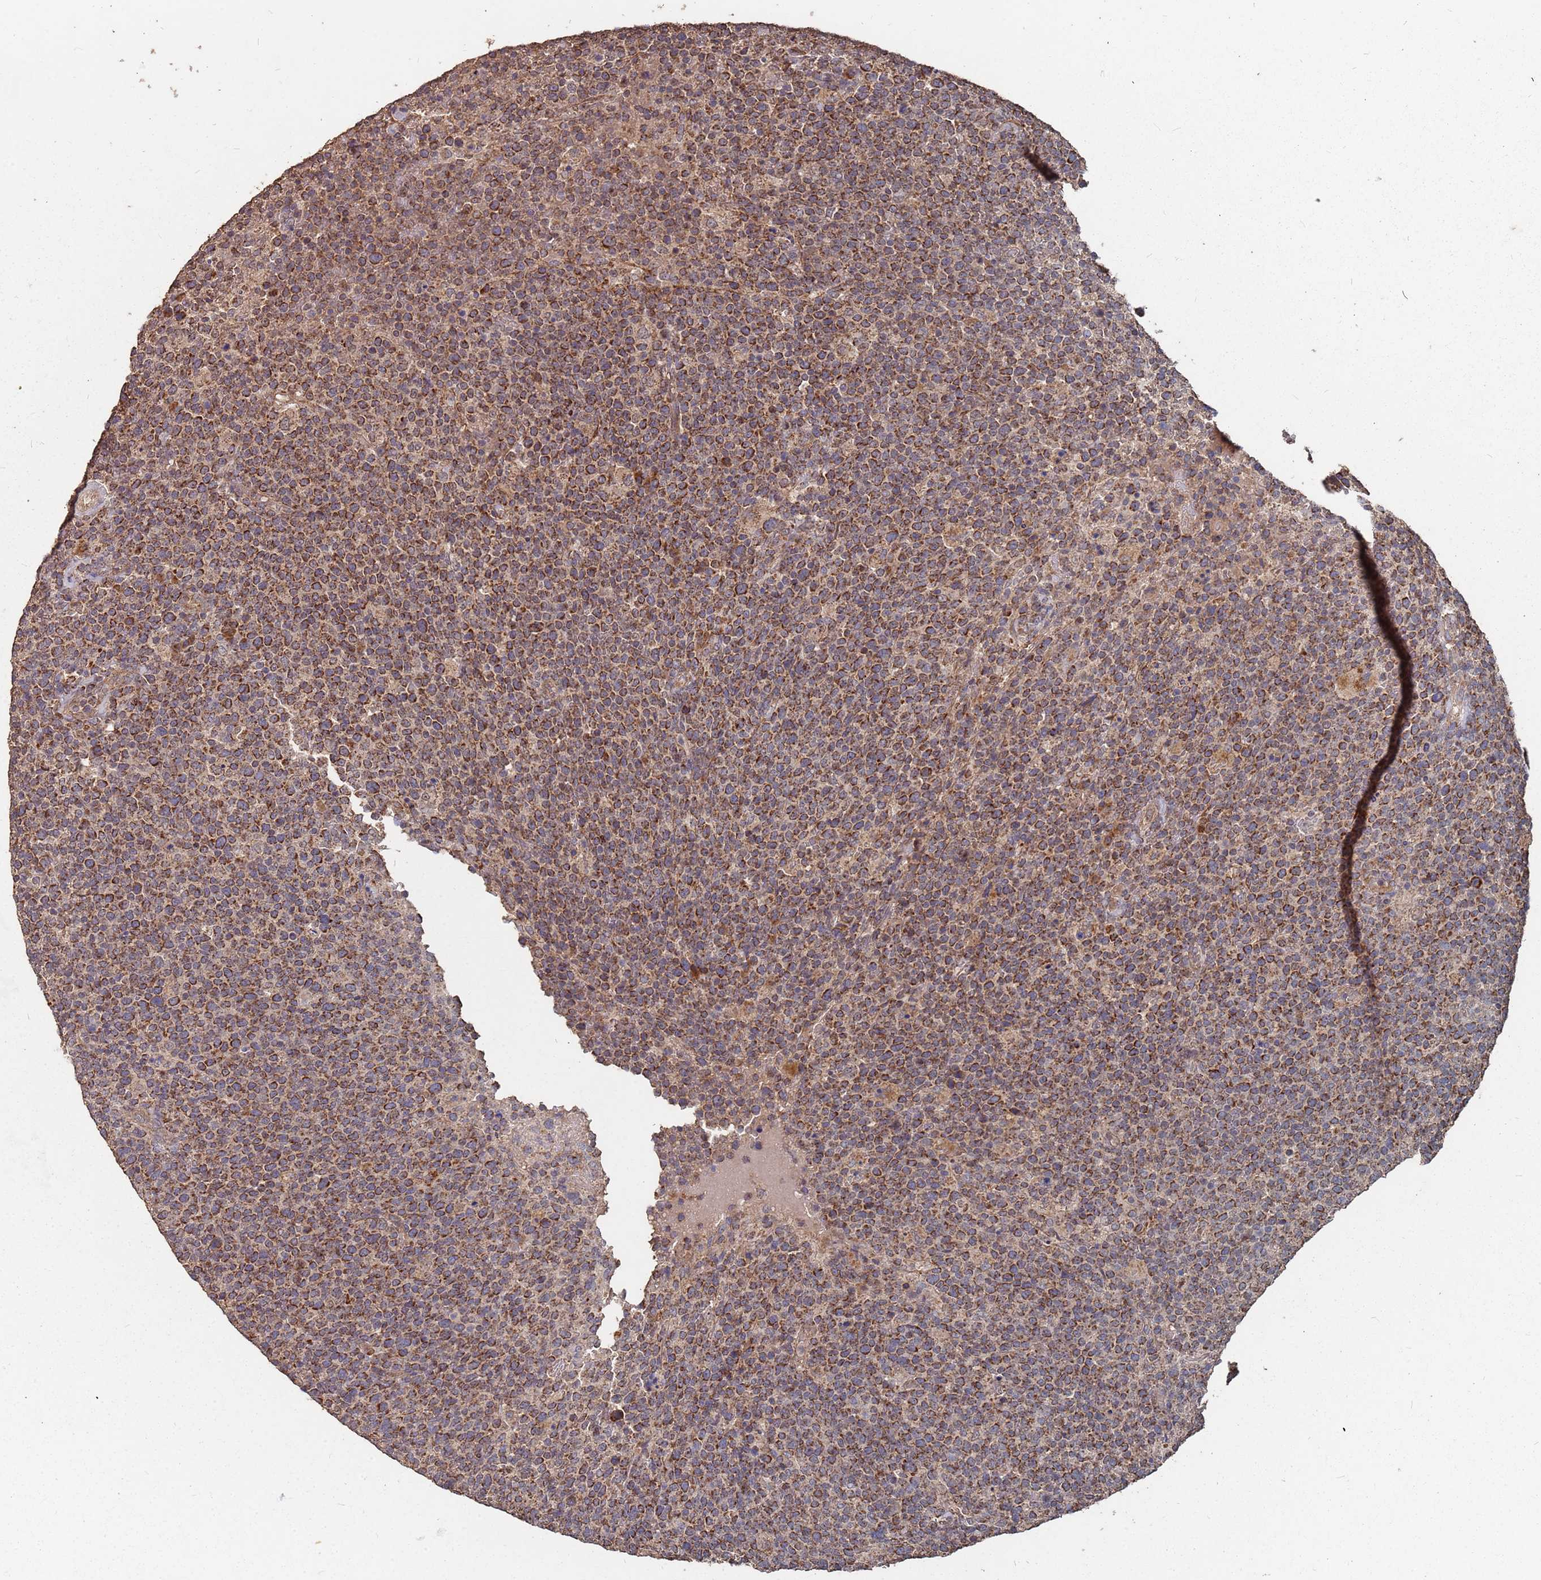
{"staining": {"intensity": "strong", "quantity": ">75%", "location": "cytoplasmic/membranous"}, "tissue": "lymphoma", "cell_type": "Tumor cells", "image_type": "cancer", "snomed": [{"axis": "morphology", "description": "Malignant lymphoma, non-Hodgkin's type, High grade"}, {"axis": "topography", "description": "Lymph node"}], "caption": "About >75% of tumor cells in lymphoma demonstrate strong cytoplasmic/membranous protein staining as visualized by brown immunohistochemical staining.", "gene": "PRORP", "patient": {"sex": "male", "age": 61}}